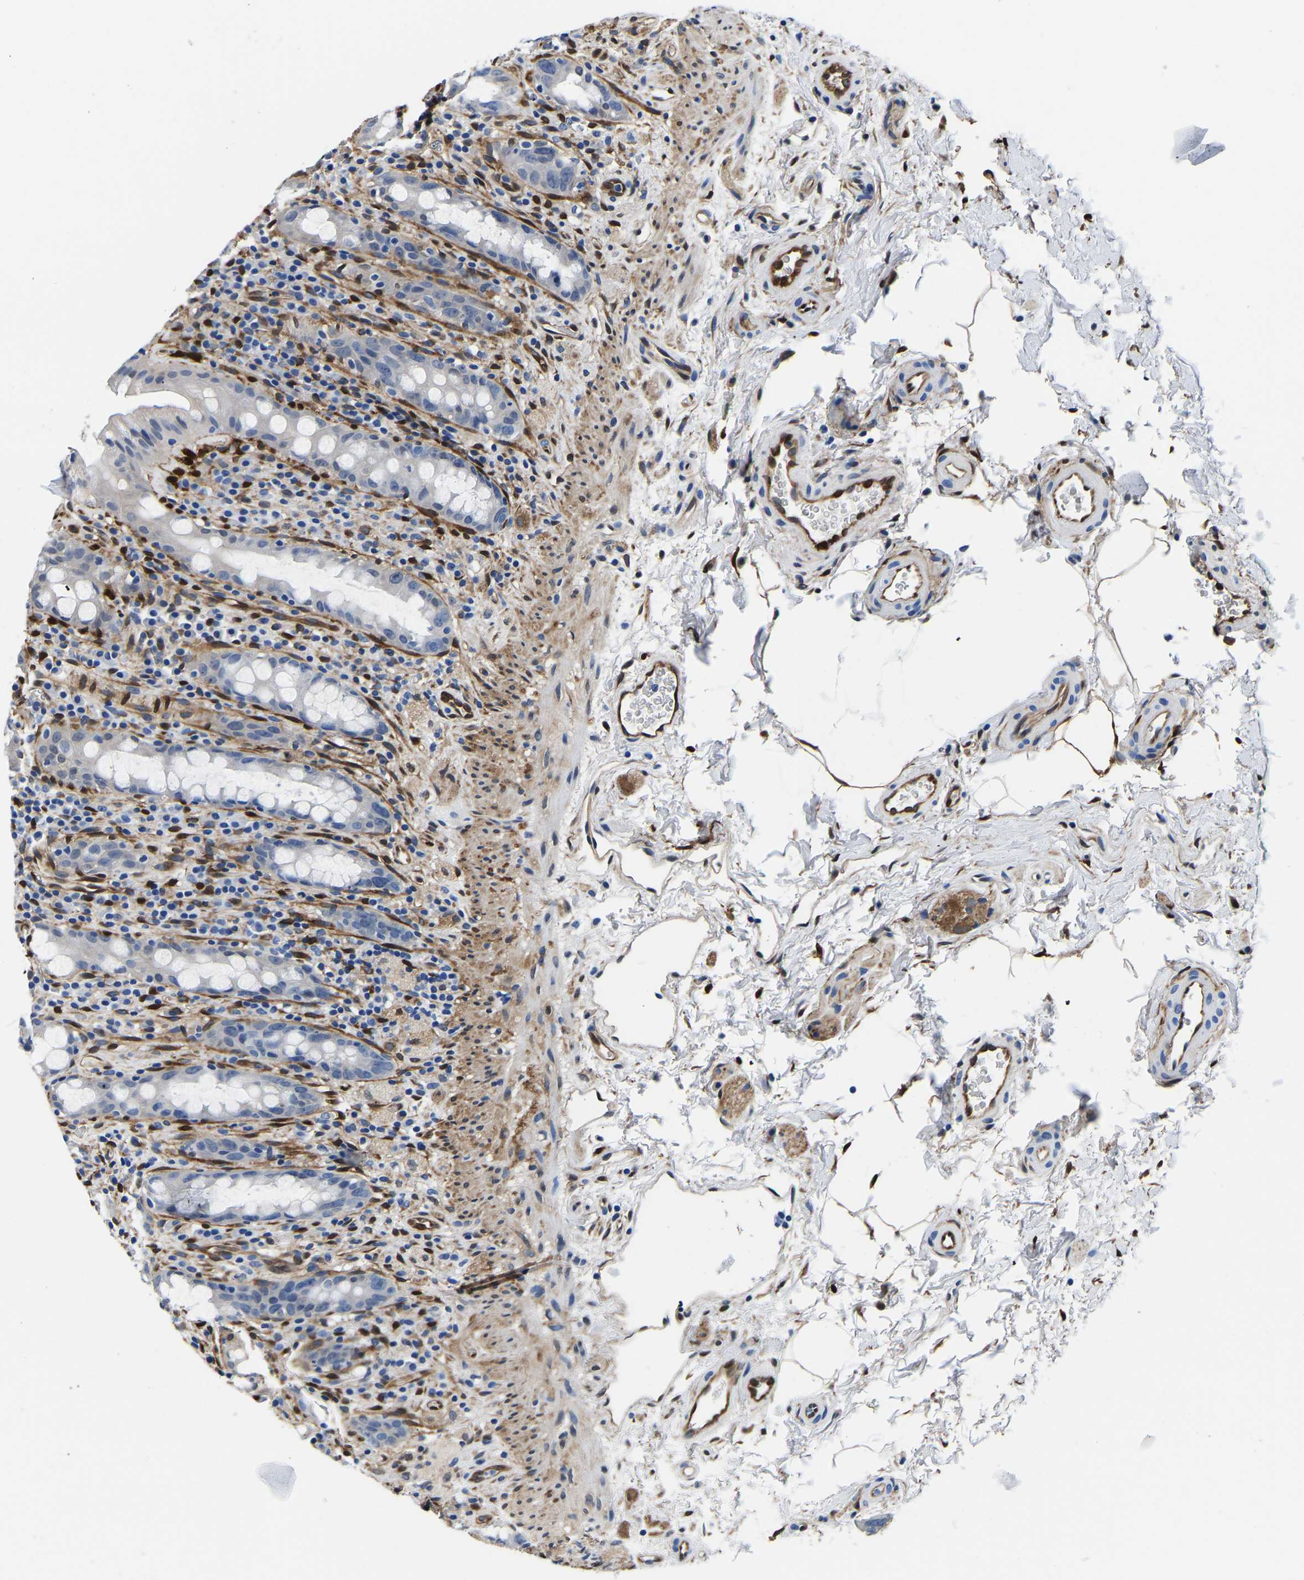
{"staining": {"intensity": "negative", "quantity": "none", "location": "none"}, "tissue": "rectum", "cell_type": "Glandular cells", "image_type": "normal", "snomed": [{"axis": "morphology", "description": "Normal tissue, NOS"}, {"axis": "topography", "description": "Rectum"}], "caption": "IHC of normal human rectum demonstrates no expression in glandular cells. (DAB immunohistochemistry, high magnification).", "gene": "S100A13", "patient": {"sex": "male", "age": 44}}